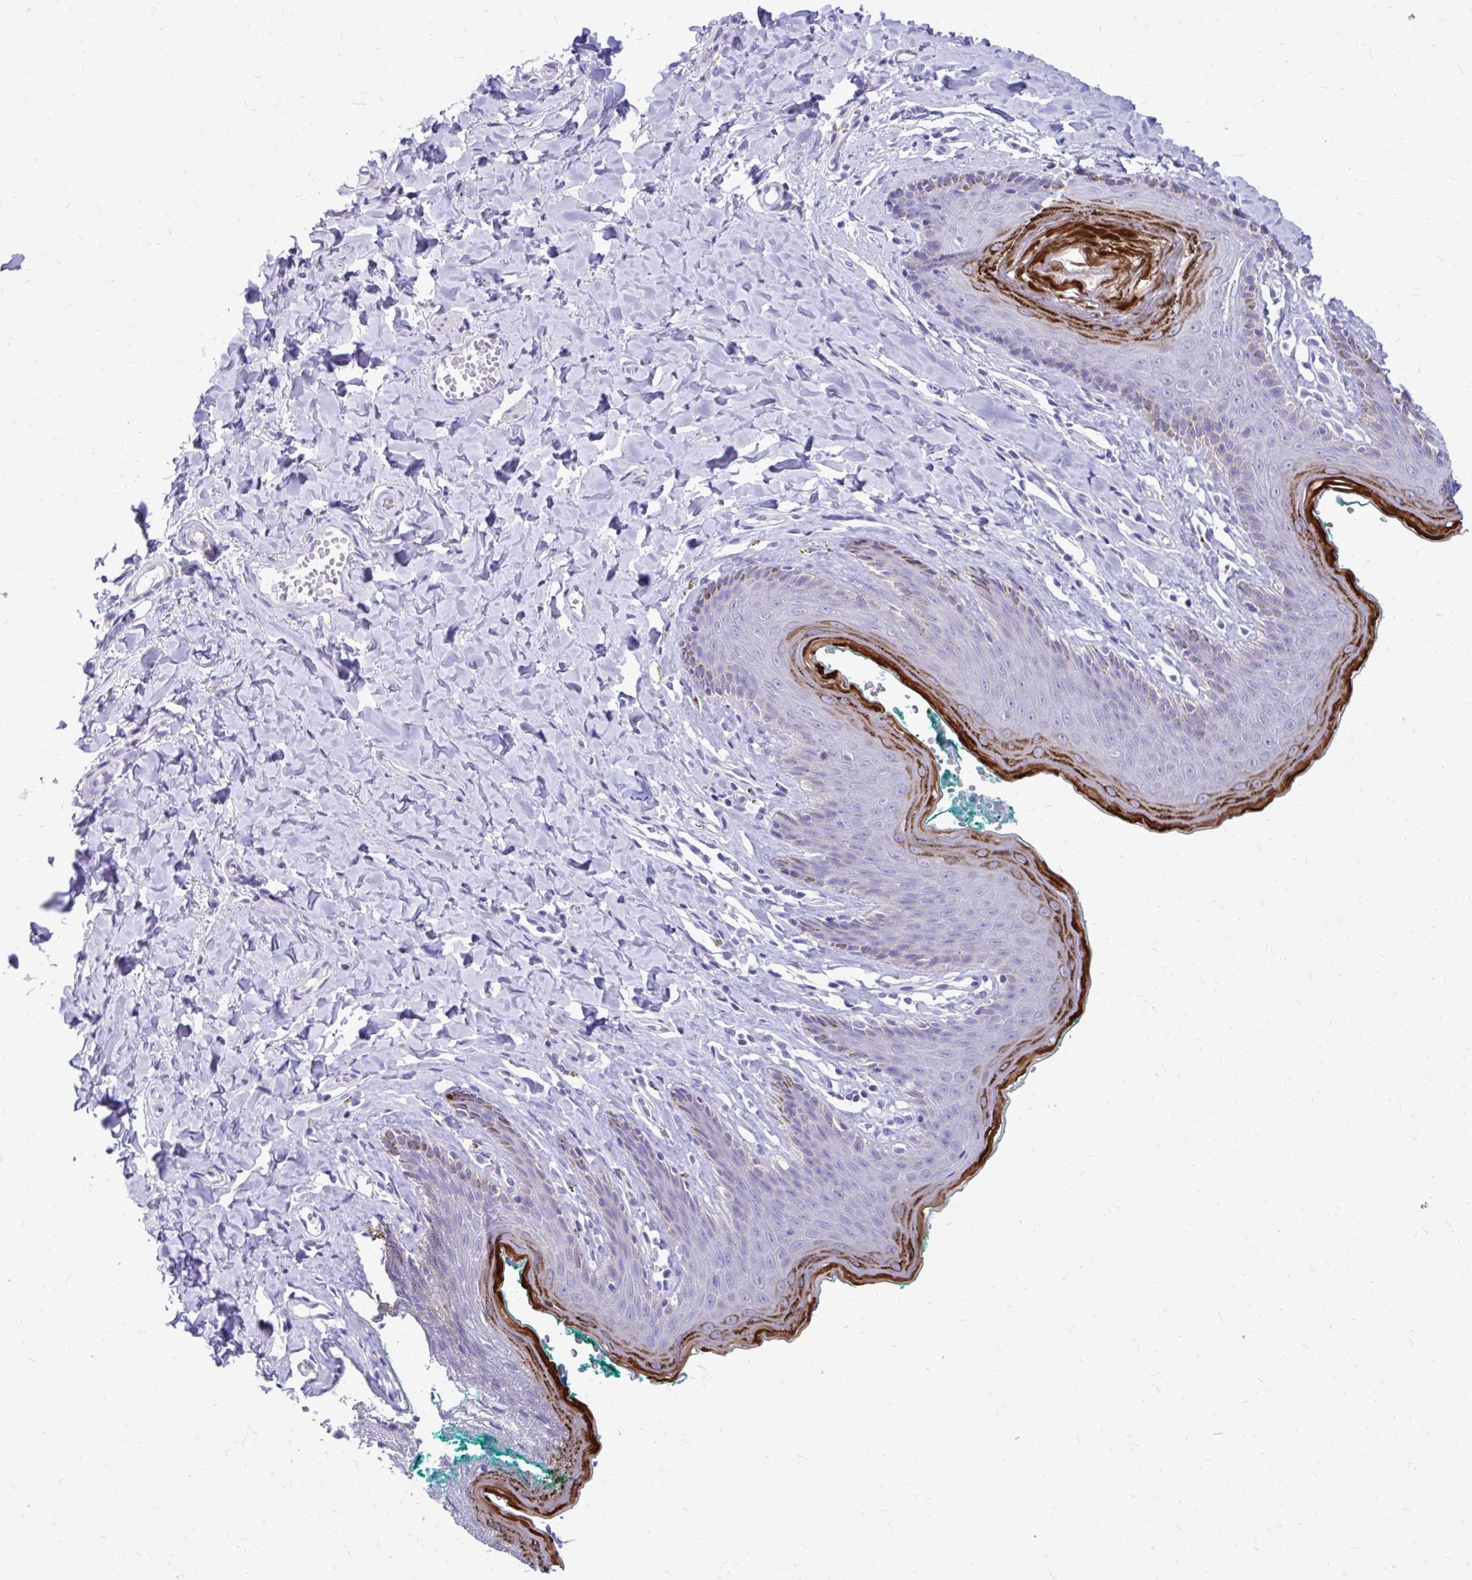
{"staining": {"intensity": "strong", "quantity": "<25%", "location": "cytoplasmic/membranous"}, "tissue": "skin", "cell_type": "Epidermal cells", "image_type": "normal", "snomed": [{"axis": "morphology", "description": "Normal tissue, NOS"}, {"axis": "topography", "description": "Vulva"}, {"axis": "topography", "description": "Peripheral nerve tissue"}], "caption": "Immunohistochemical staining of benign human skin displays <25% levels of strong cytoplasmic/membranous protein positivity in about <25% of epidermal cells. Nuclei are stained in blue.", "gene": "LCN15", "patient": {"sex": "female", "age": 66}}